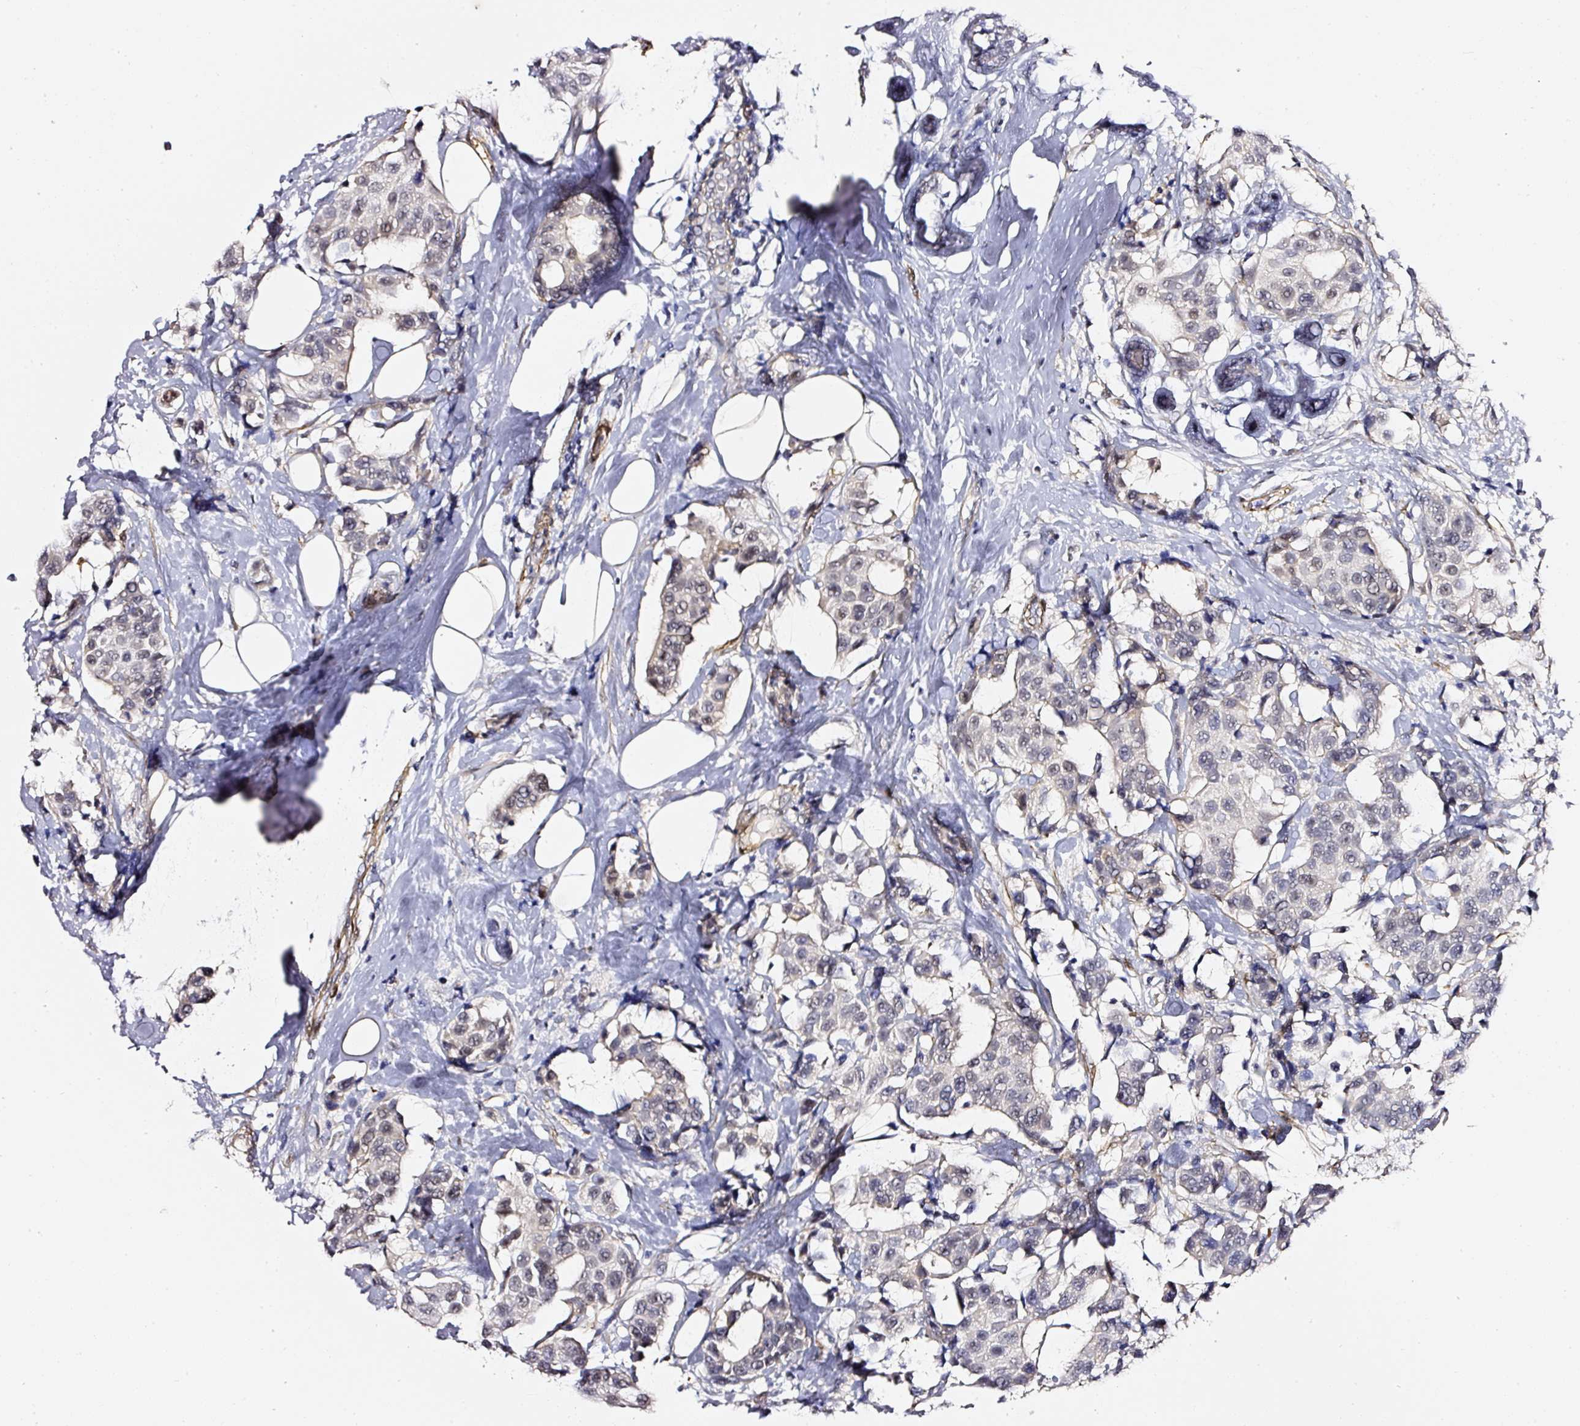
{"staining": {"intensity": "negative", "quantity": "none", "location": "none"}, "tissue": "breast cancer", "cell_type": "Tumor cells", "image_type": "cancer", "snomed": [{"axis": "morphology", "description": "Normal tissue, NOS"}, {"axis": "morphology", "description": "Duct carcinoma"}, {"axis": "topography", "description": "Breast"}], "caption": "DAB (3,3'-diaminobenzidine) immunohistochemical staining of breast cancer exhibits no significant expression in tumor cells.", "gene": "TOGARAM1", "patient": {"sex": "female", "age": 39}}